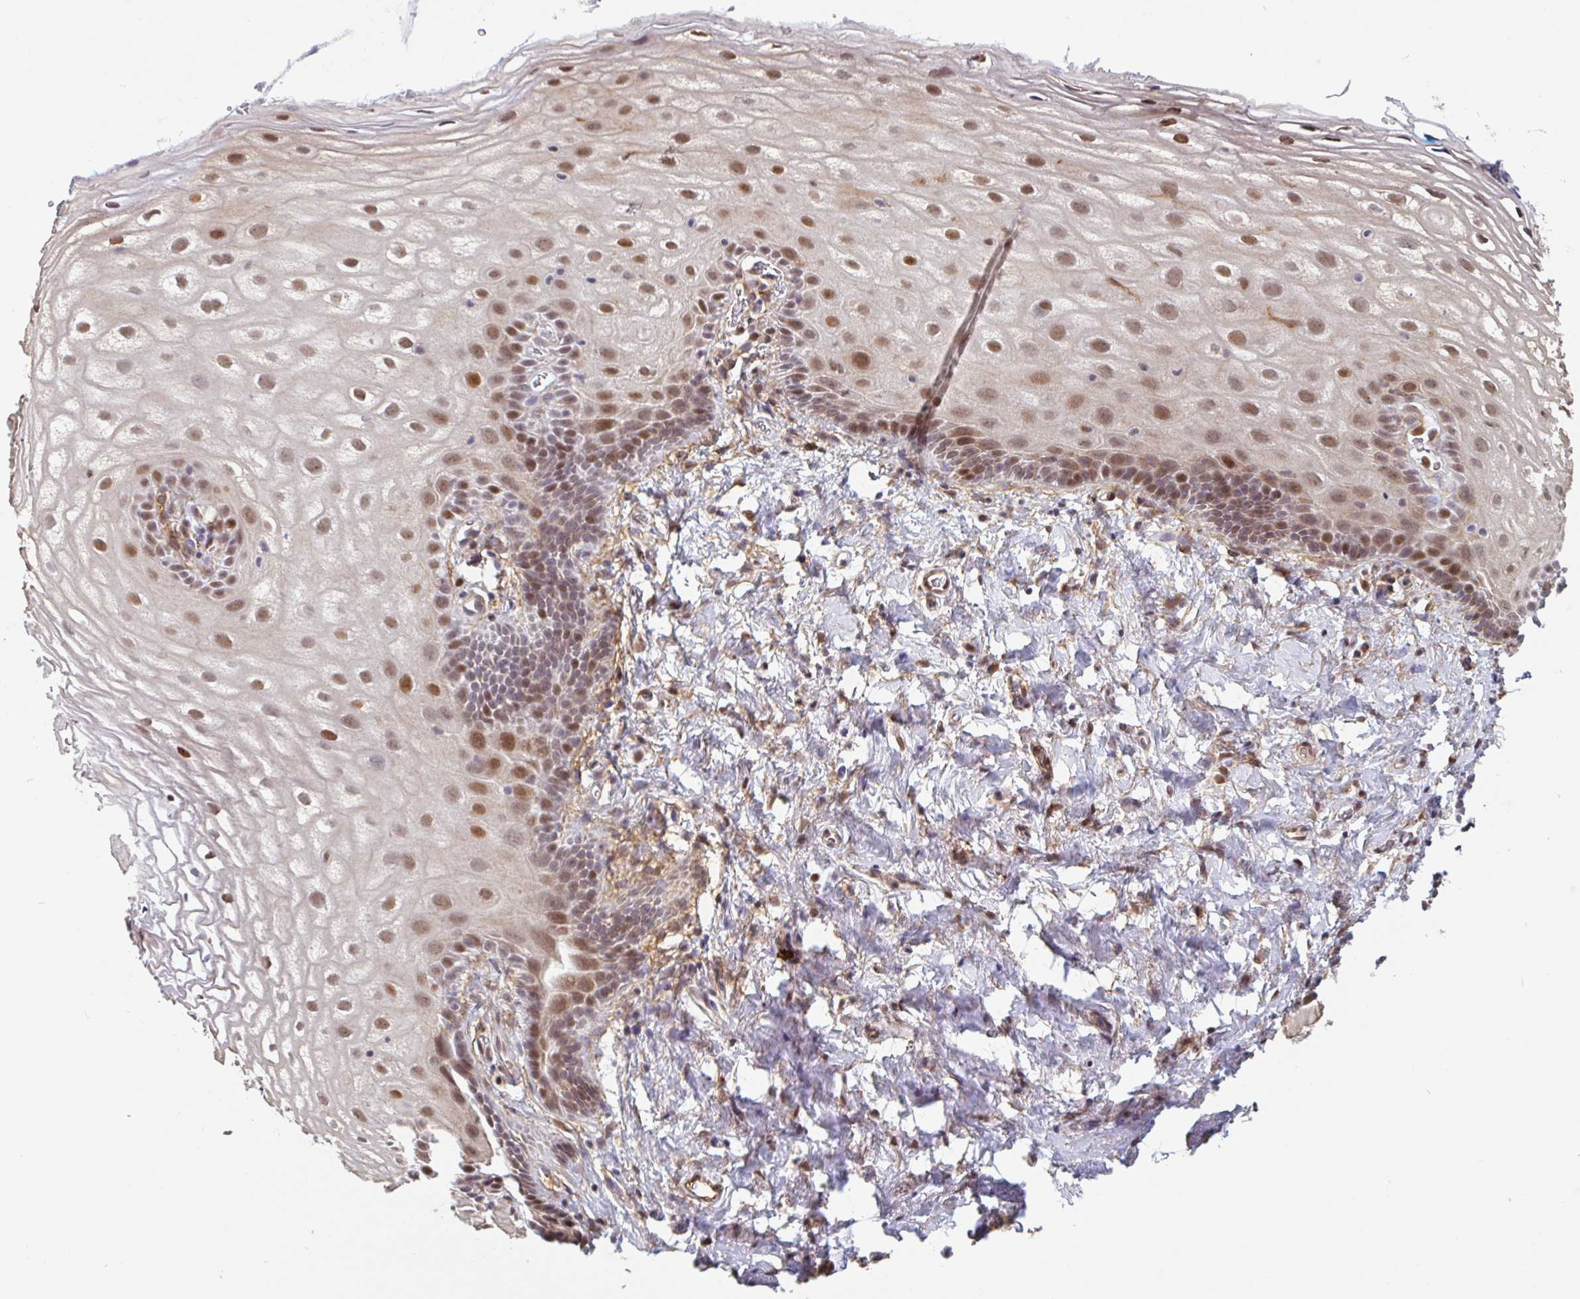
{"staining": {"intensity": "moderate", "quantity": ">75%", "location": "nuclear"}, "tissue": "vagina", "cell_type": "Squamous epithelial cells", "image_type": "normal", "snomed": [{"axis": "morphology", "description": "Normal tissue, NOS"}, {"axis": "morphology", "description": "Adenocarcinoma, NOS"}, {"axis": "topography", "description": "Rectum"}, {"axis": "topography", "description": "Vagina"}, {"axis": "topography", "description": "Peripheral nerve tissue"}], "caption": "A micrograph of vagina stained for a protein reveals moderate nuclear brown staining in squamous epithelial cells.", "gene": "TMEM119", "patient": {"sex": "female", "age": 71}}